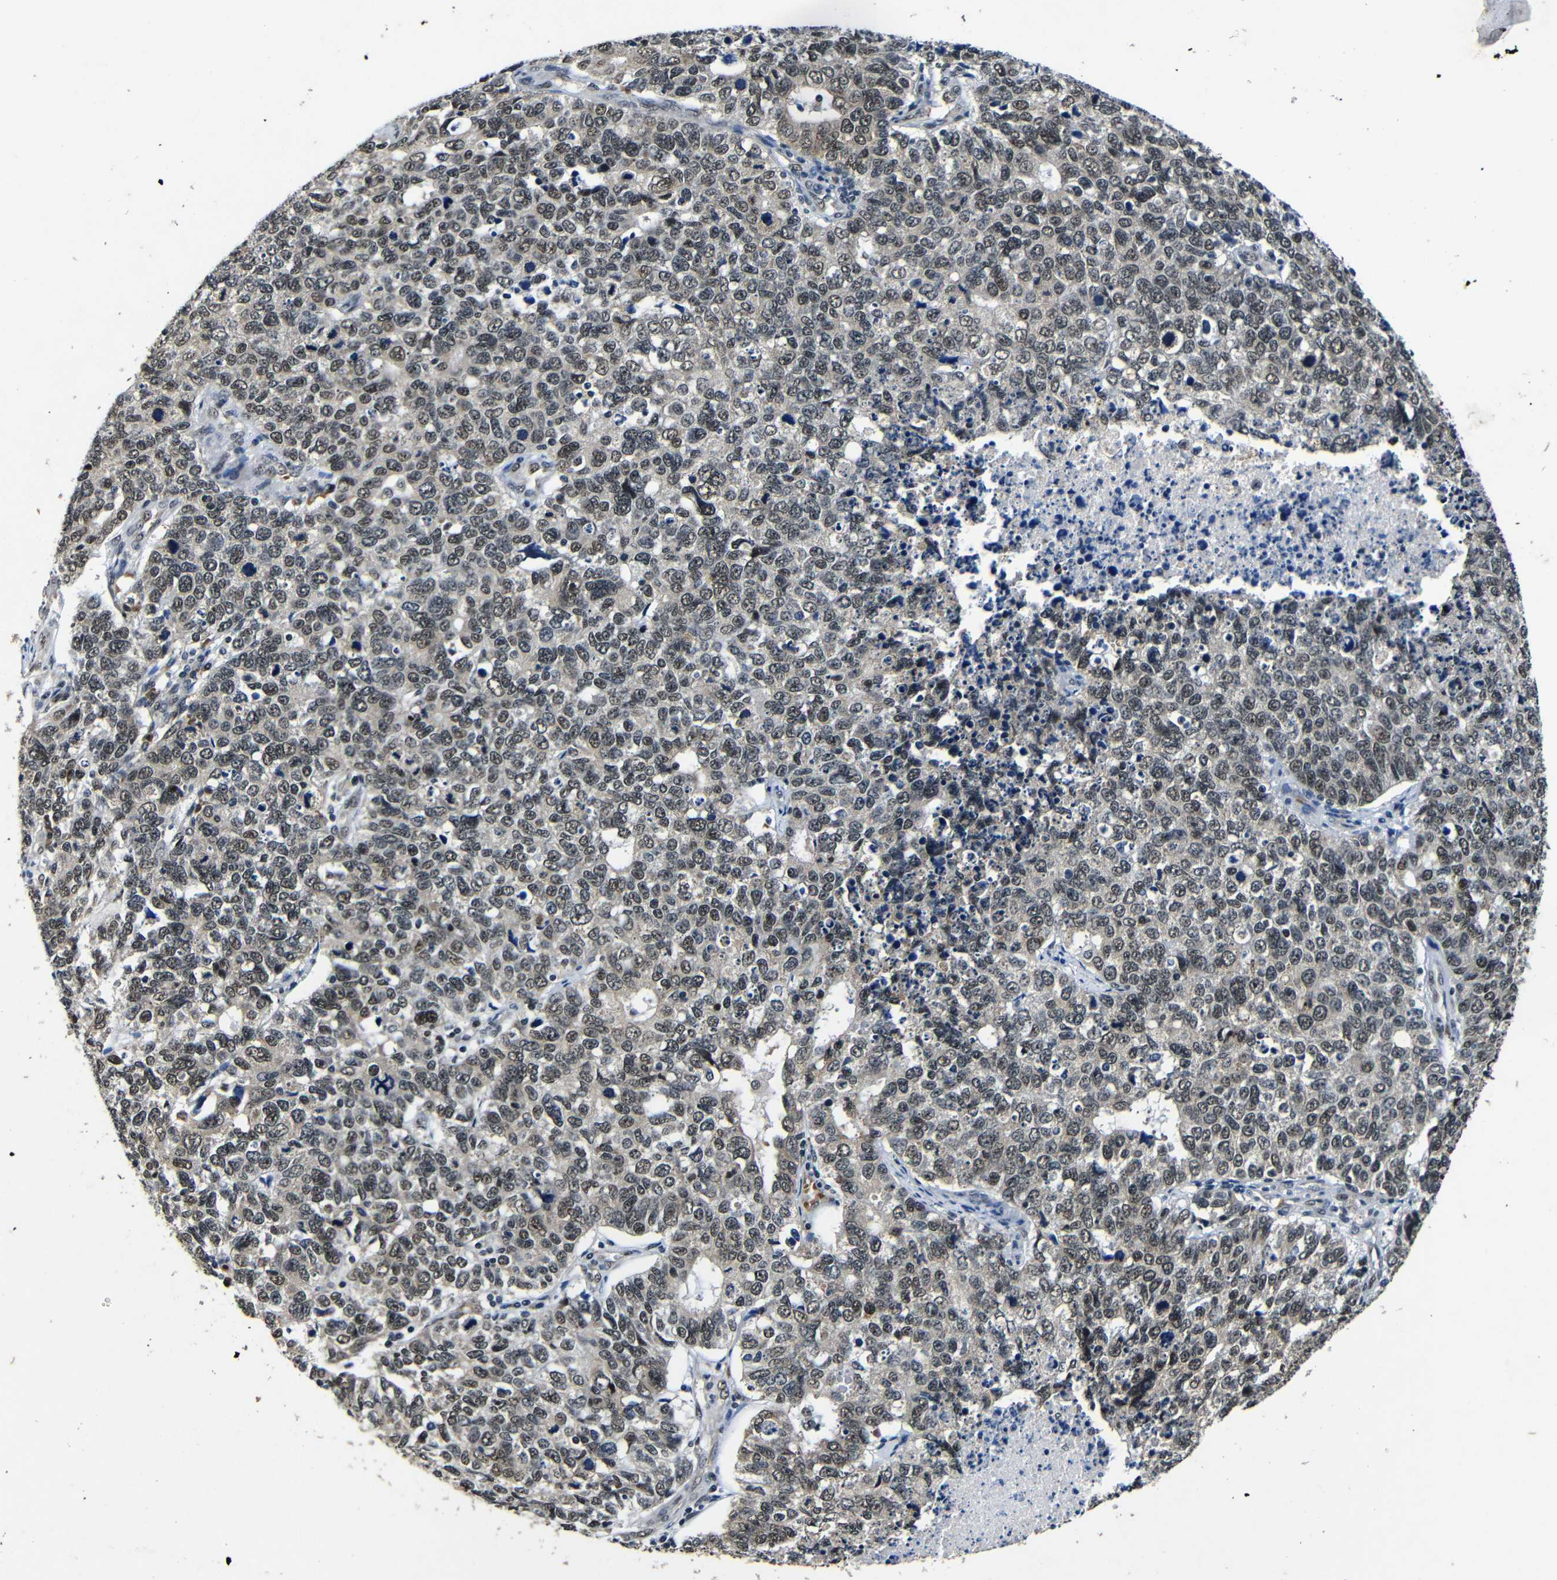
{"staining": {"intensity": "weak", "quantity": ">75%", "location": "nuclear"}, "tissue": "cervical cancer", "cell_type": "Tumor cells", "image_type": "cancer", "snomed": [{"axis": "morphology", "description": "Squamous cell carcinoma, NOS"}, {"axis": "topography", "description": "Cervix"}], "caption": "Cervical cancer stained with a brown dye displays weak nuclear positive staining in about >75% of tumor cells.", "gene": "FOXD4", "patient": {"sex": "female", "age": 63}}